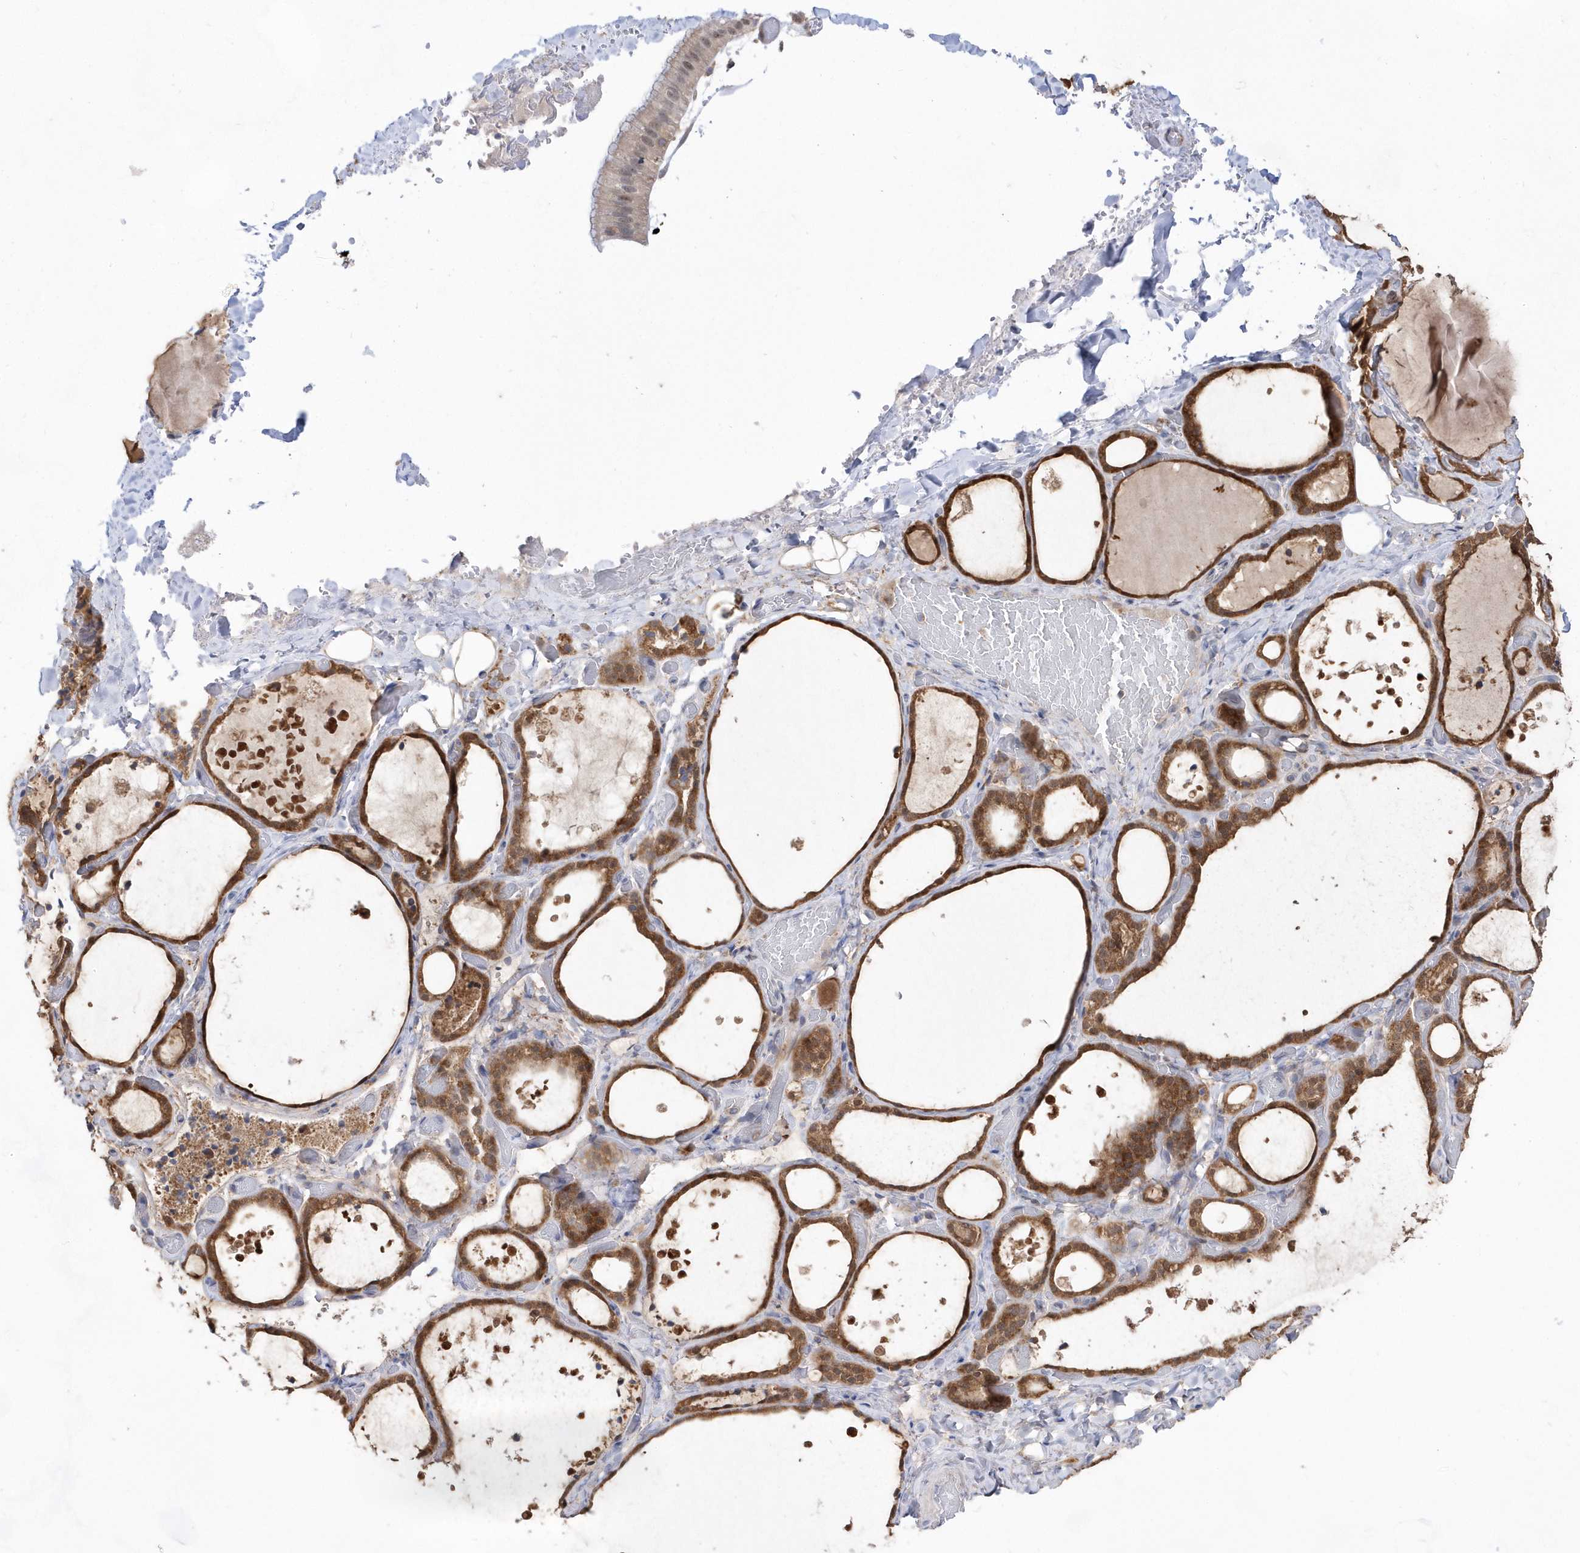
{"staining": {"intensity": "moderate", "quantity": ">75%", "location": "cytoplasmic/membranous,nuclear"}, "tissue": "thyroid gland", "cell_type": "Glandular cells", "image_type": "normal", "snomed": [{"axis": "morphology", "description": "Normal tissue, NOS"}, {"axis": "topography", "description": "Thyroid gland"}], "caption": "Thyroid gland stained with immunohistochemistry demonstrates moderate cytoplasmic/membranous,nuclear positivity in approximately >75% of glandular cells. (DAB IHC with brightfield microscopy, high magnification).", "gene": "BDH2", "patient": {"sex": "female", "age": 44}}